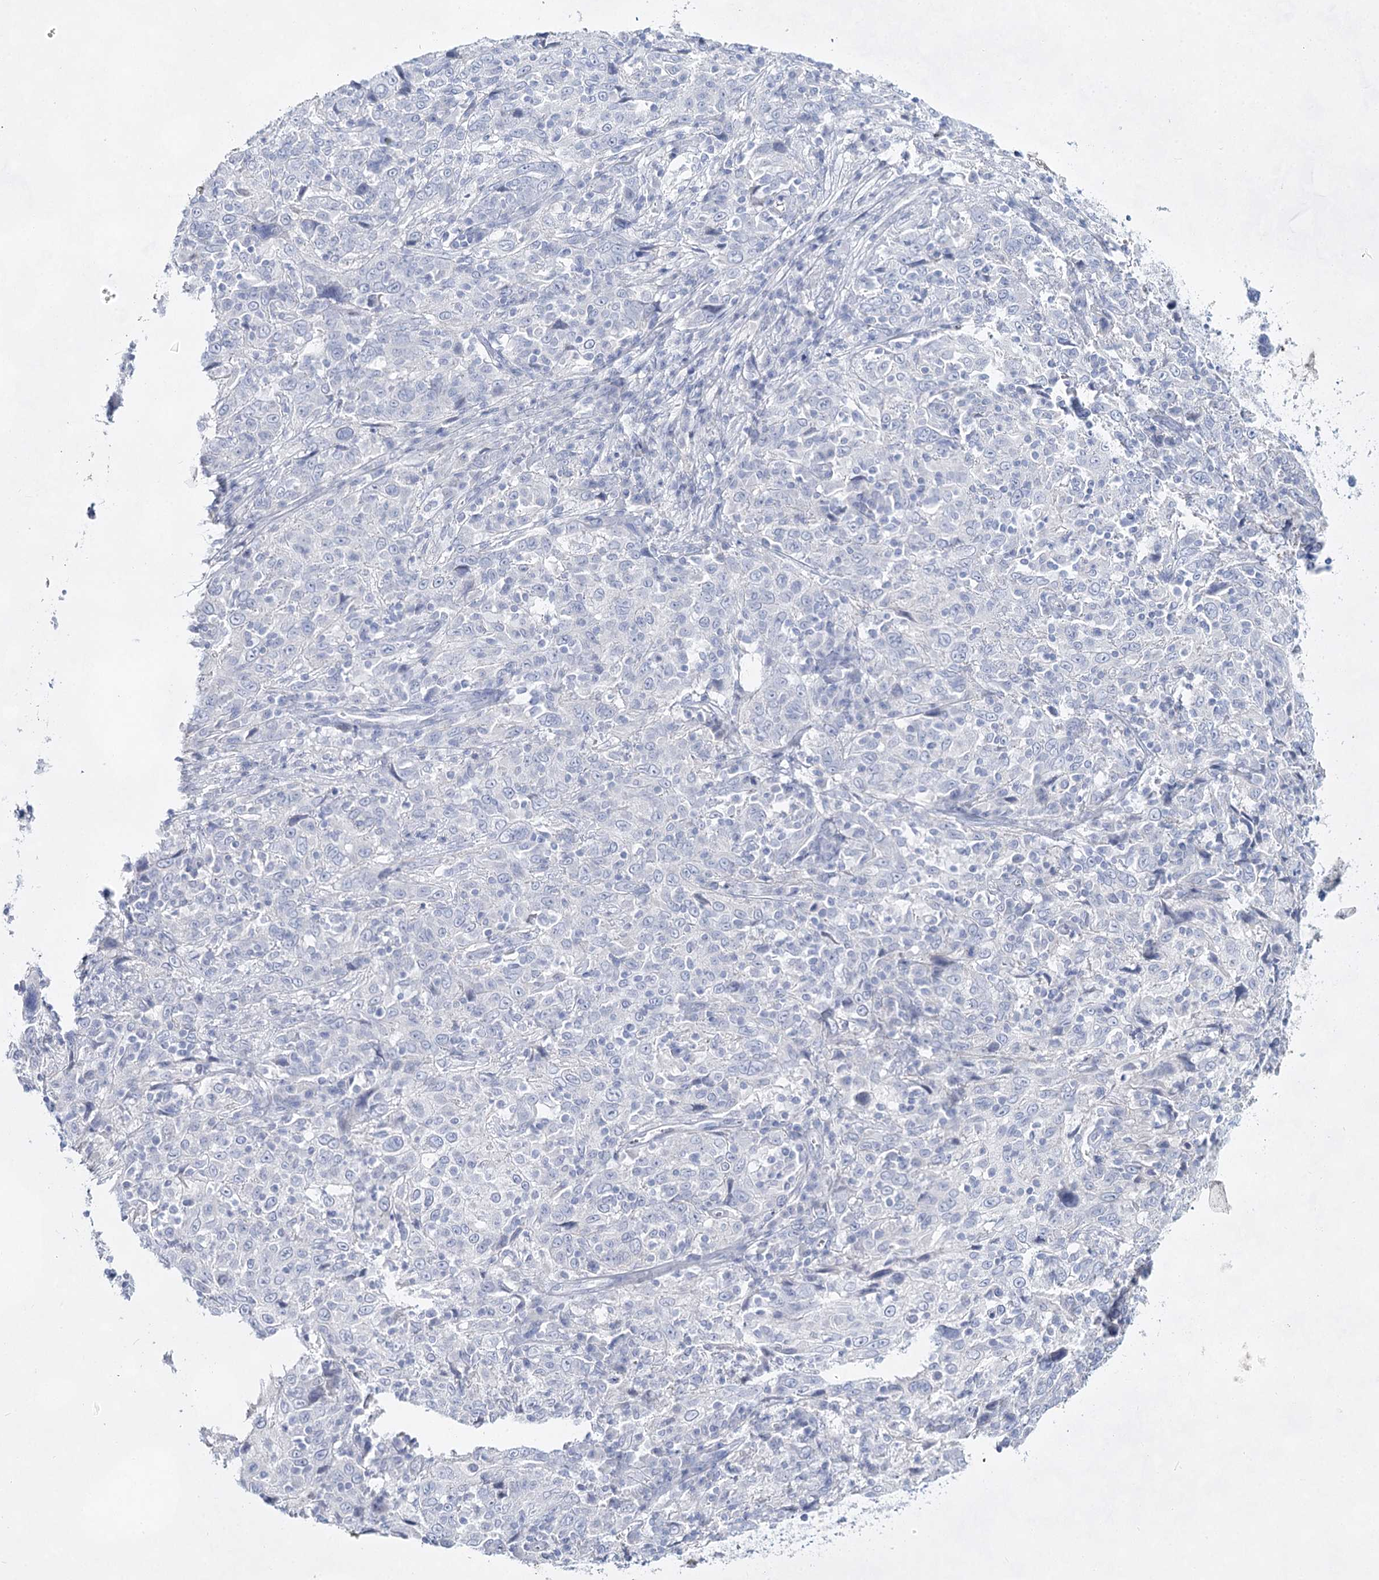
{"staining": {"intensity": "negative", "quantity": "none", "location": "none"}, "tissue": "cervical cancer", "cell_type": "Tumor cells", "image_type": "cancer", "snomed": [{"axis": "morphology", "description": "Squamous cell carcinoma, NOS"}, {"axis": "topography", "description": "Cervix"}], "caption": "Tumor cells show no significant expression in cervical squamous cell carcinoma.", "gene": "SLC17A2", "patient": {"sex": "female", "age": 46}}